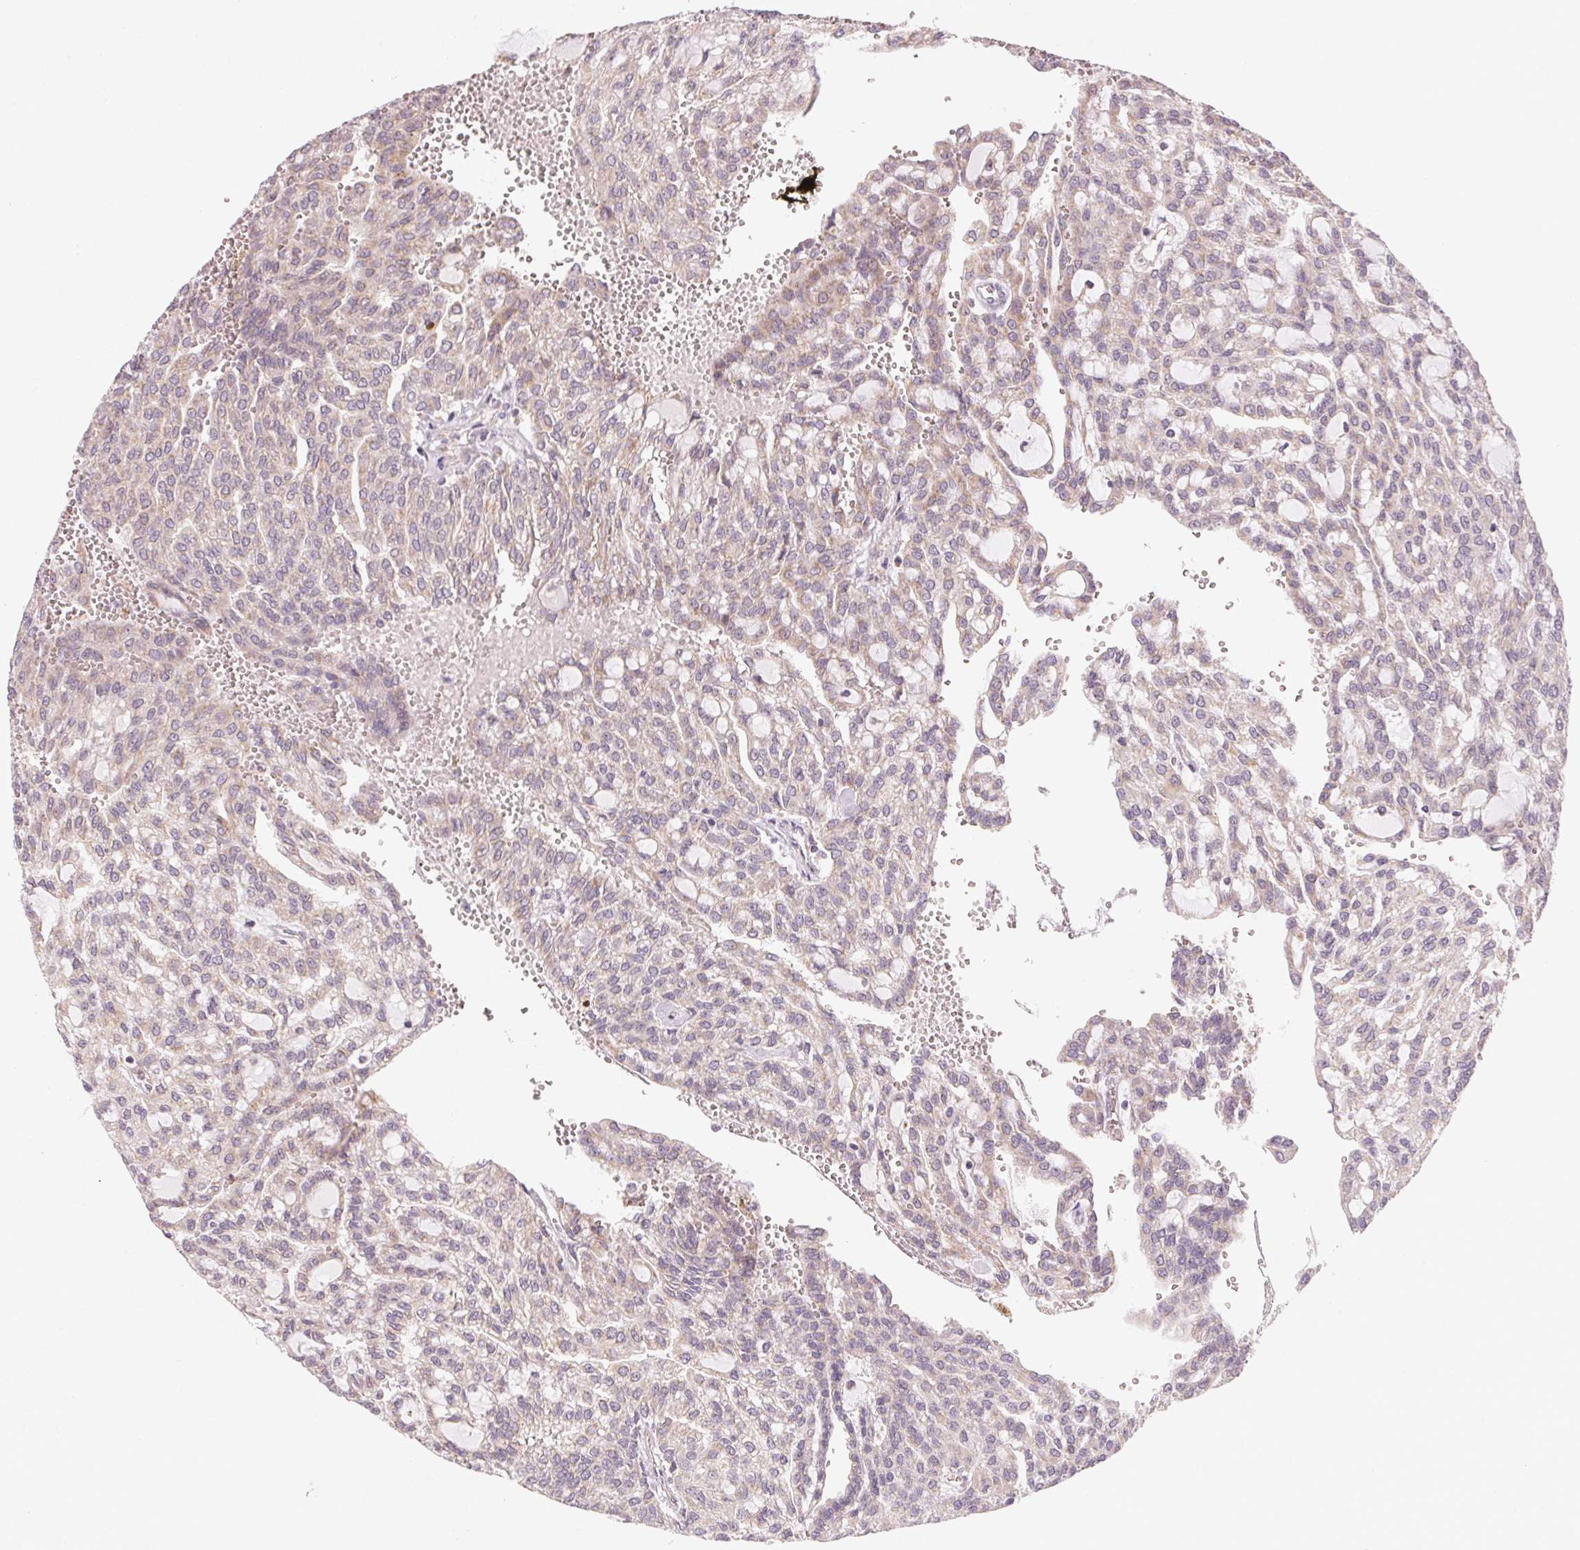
{"staining": {"intensity": "negative", "quantity": "none", "location": "none"}, "tissue": "renal cancer", "cell_type": "Tumor cells", "image_type": "cancer", "snomed": [{"axis": "morphology", "description": "Adenocarcinoma, NOS"}, {"axis": "topography", "description": "Kidney"}], "caption": "IHC image of neoplastic tissue: adenocarcinoma (renal) stained with DAB reveals no significant protein positivity in tumor cells.", "gene": "NCOA4", "patient": {"sex": "male", "age": 63}}